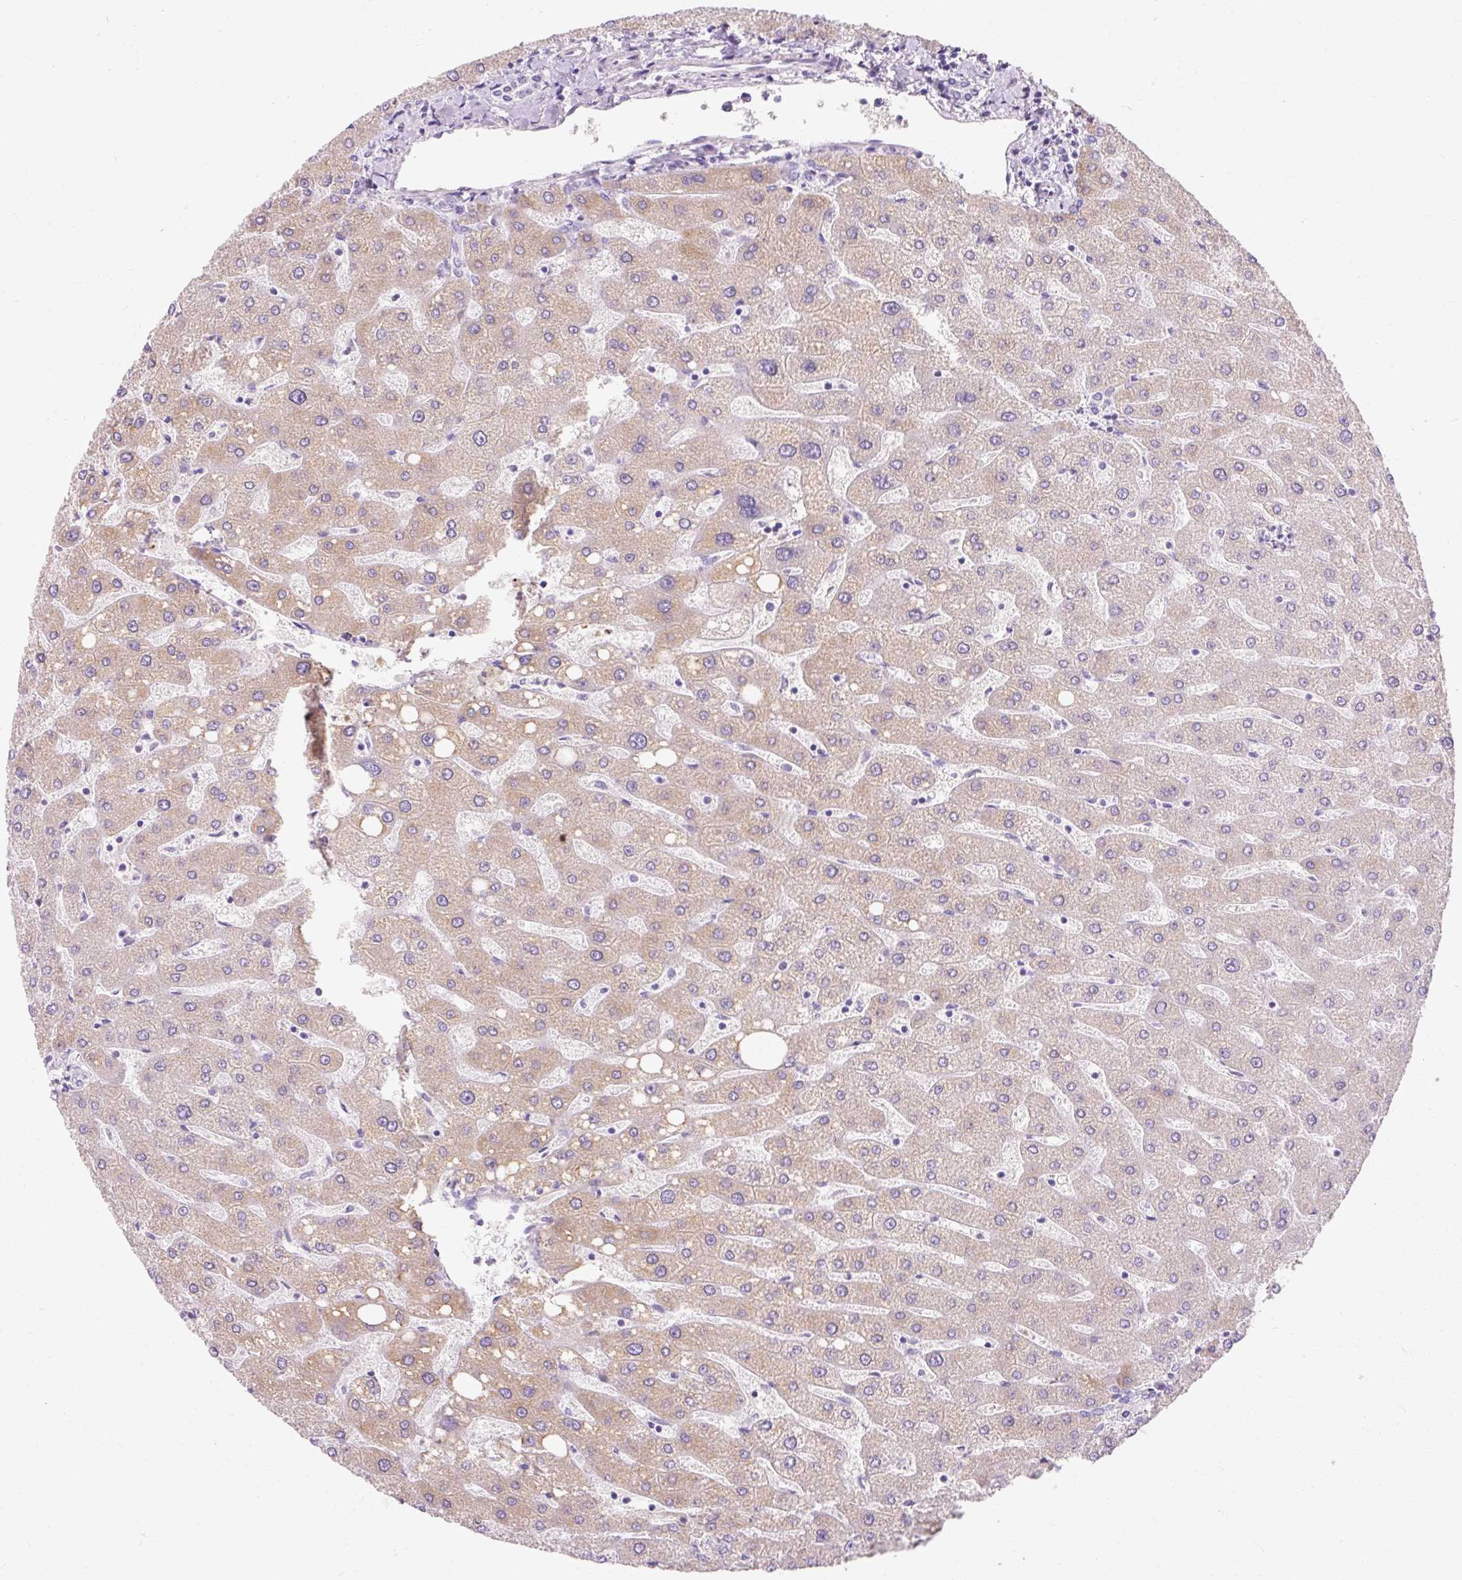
{"staining": {"intensity": "negative", "quantity": "none", "location": "none"}, "tissue": "liver", "cell_type": "Cholangiocytes", "image_type": "normal", "snomed": [{"axis": "morphology", "description": "Normal tissue, NOS"}, {"axis": "topography", "description": "Liver"}], "caption": "DAB (3,3'-diaminobenzidine) immunohistochemical staining of normal human liver shows no significant positivity in cholangiocytes. The staining is performed using DAB brown chromogen with nuclei counter-stained in using hematoxylin.", "gene": "TMEM213", "patient": {"sex": "male", "age": 67}}